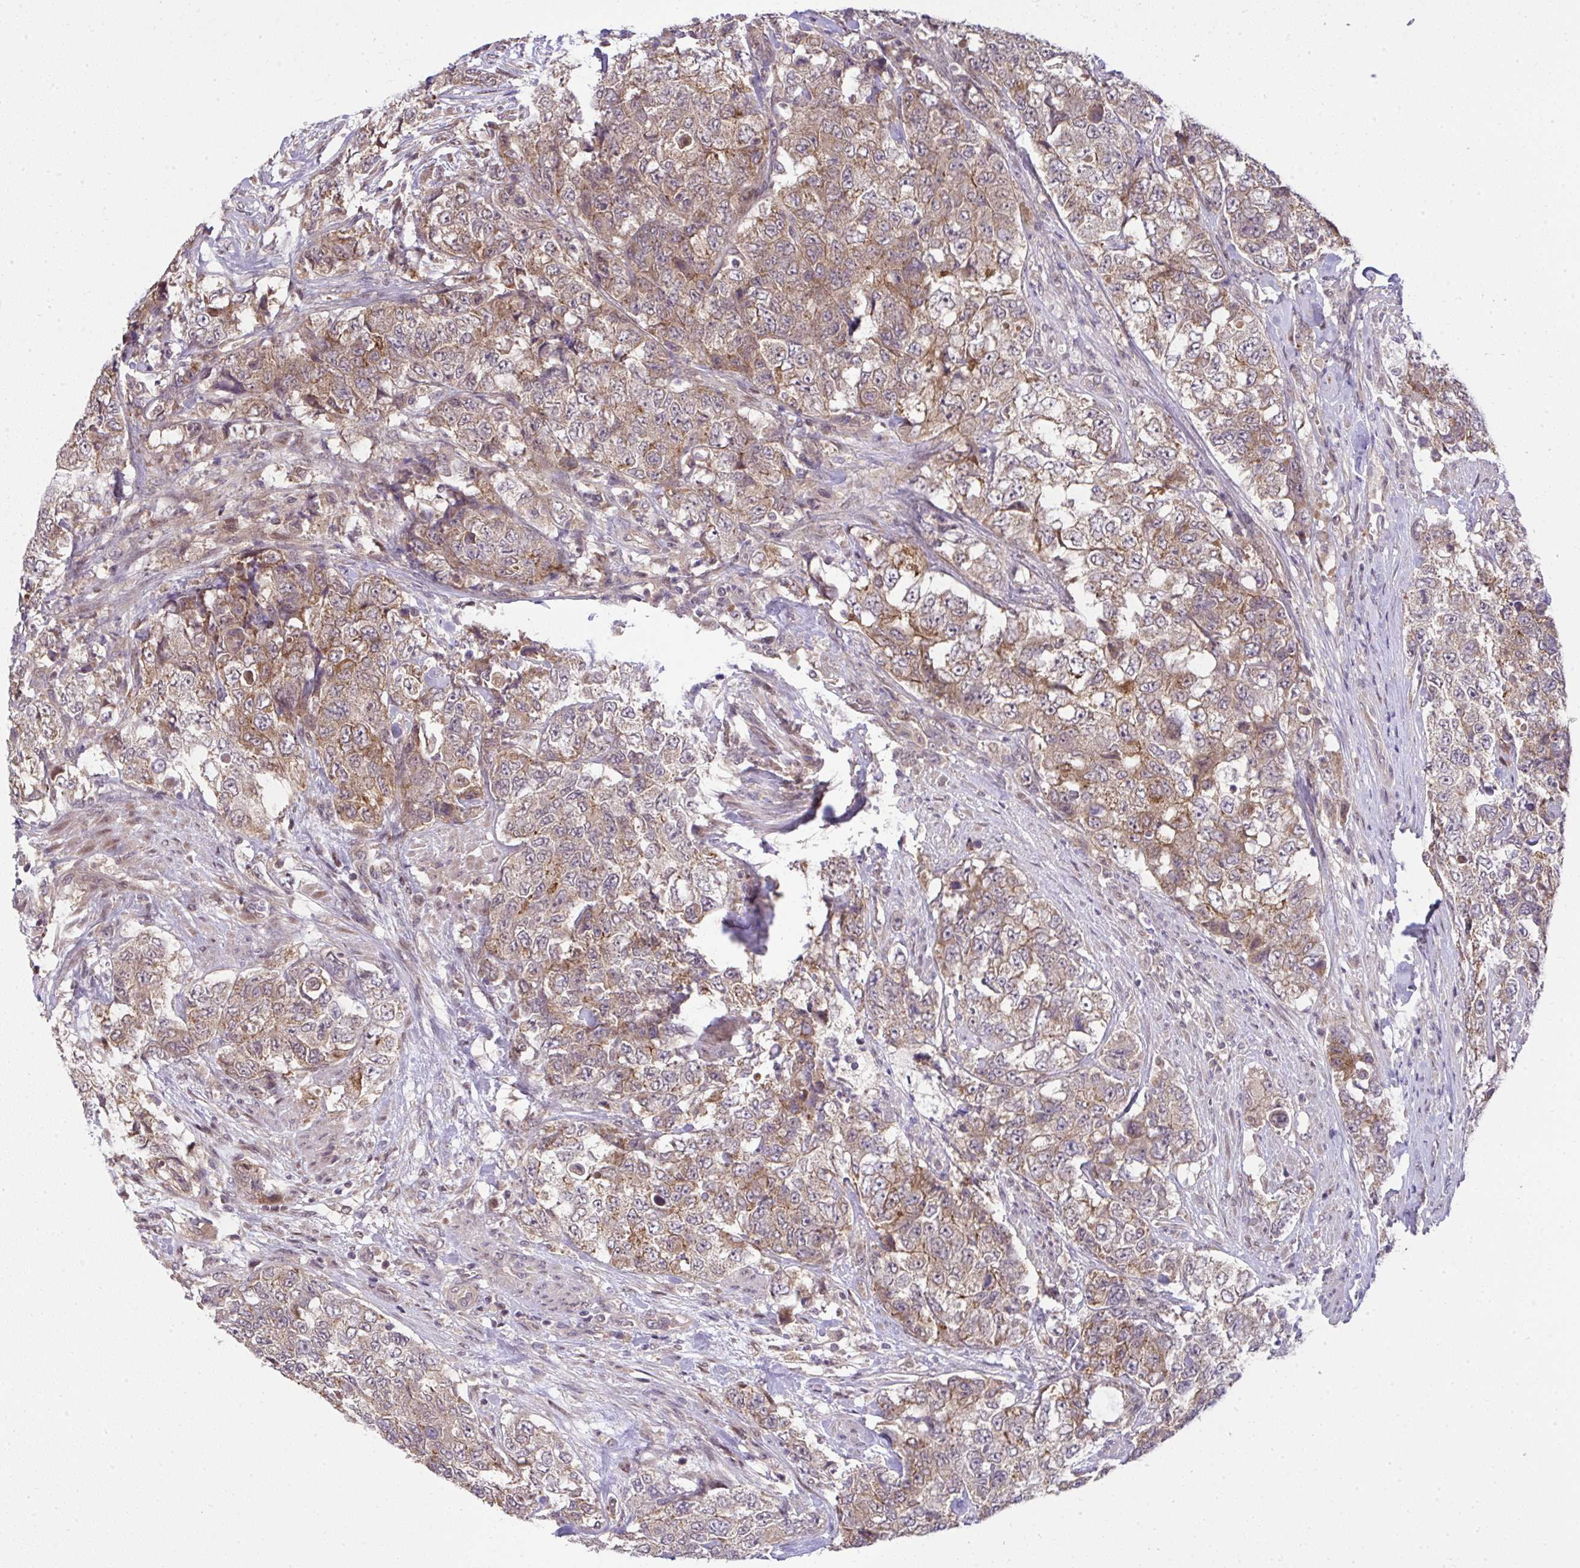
{"staining": {"intensity": "moderate", "quantity": ">75%", "location": "cytoplasmic/membranous"}, "tissue": "urothelial cancer", "cell_type": "Tumor cells", "image_type": "cancer", "snomed": [{"axis": "morphology", "description": "Urothelial carcinoma, High grade"}, {"axis": "topography", "description": "Urinary bladder"}], "caption": "Protein expression analysis of urothelial carcinoma (high-grade) reveals moderate cytoplasmic/membranous staining in about >75% of tumor cells. The staining is performed using DAB brown chromogen to label protein expression. The nuclei are counter-stained blue using hematoxylin.", "gene": "RDH14", "patient": {"sex": "female", "age": 78}}